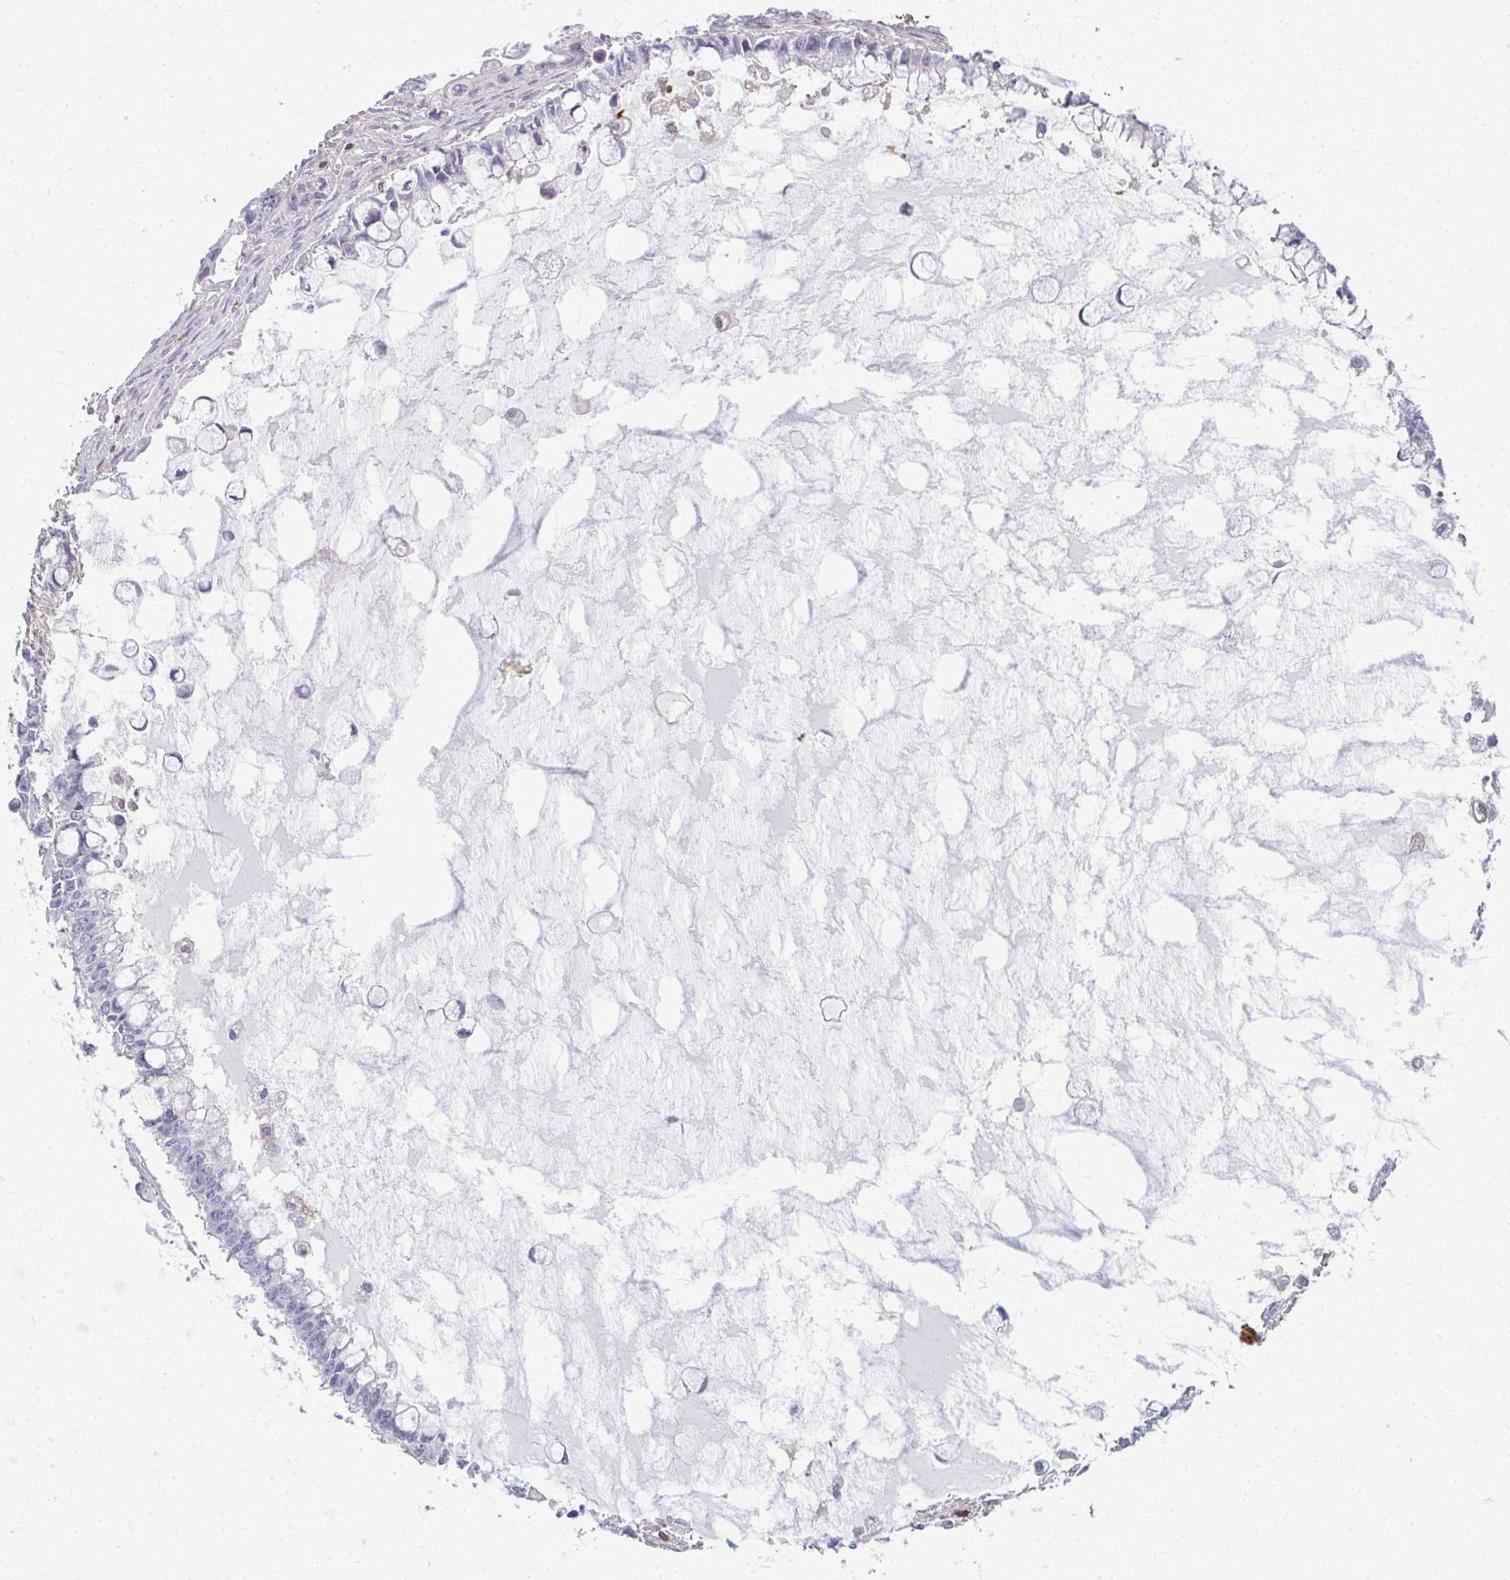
{"staining": {"intensity": "negative", "quantity": "none", "location": "none"}, "tissue": "ovarian cancer", "cell_type": "Tumor cells", "image_type": "cancer", "snomed": [{"axis": "morphology", "description": "Cystadenocarcinoma, mucinous, NOS"}, {"axis": "topography", "description": "Ovary"}], "caption": "Tumor cells show no significant positivity in ovarian mucinous cystadenocarcinoma.", "gene": "AP5M1", "patient": {"sex": "female", "age": 63}}